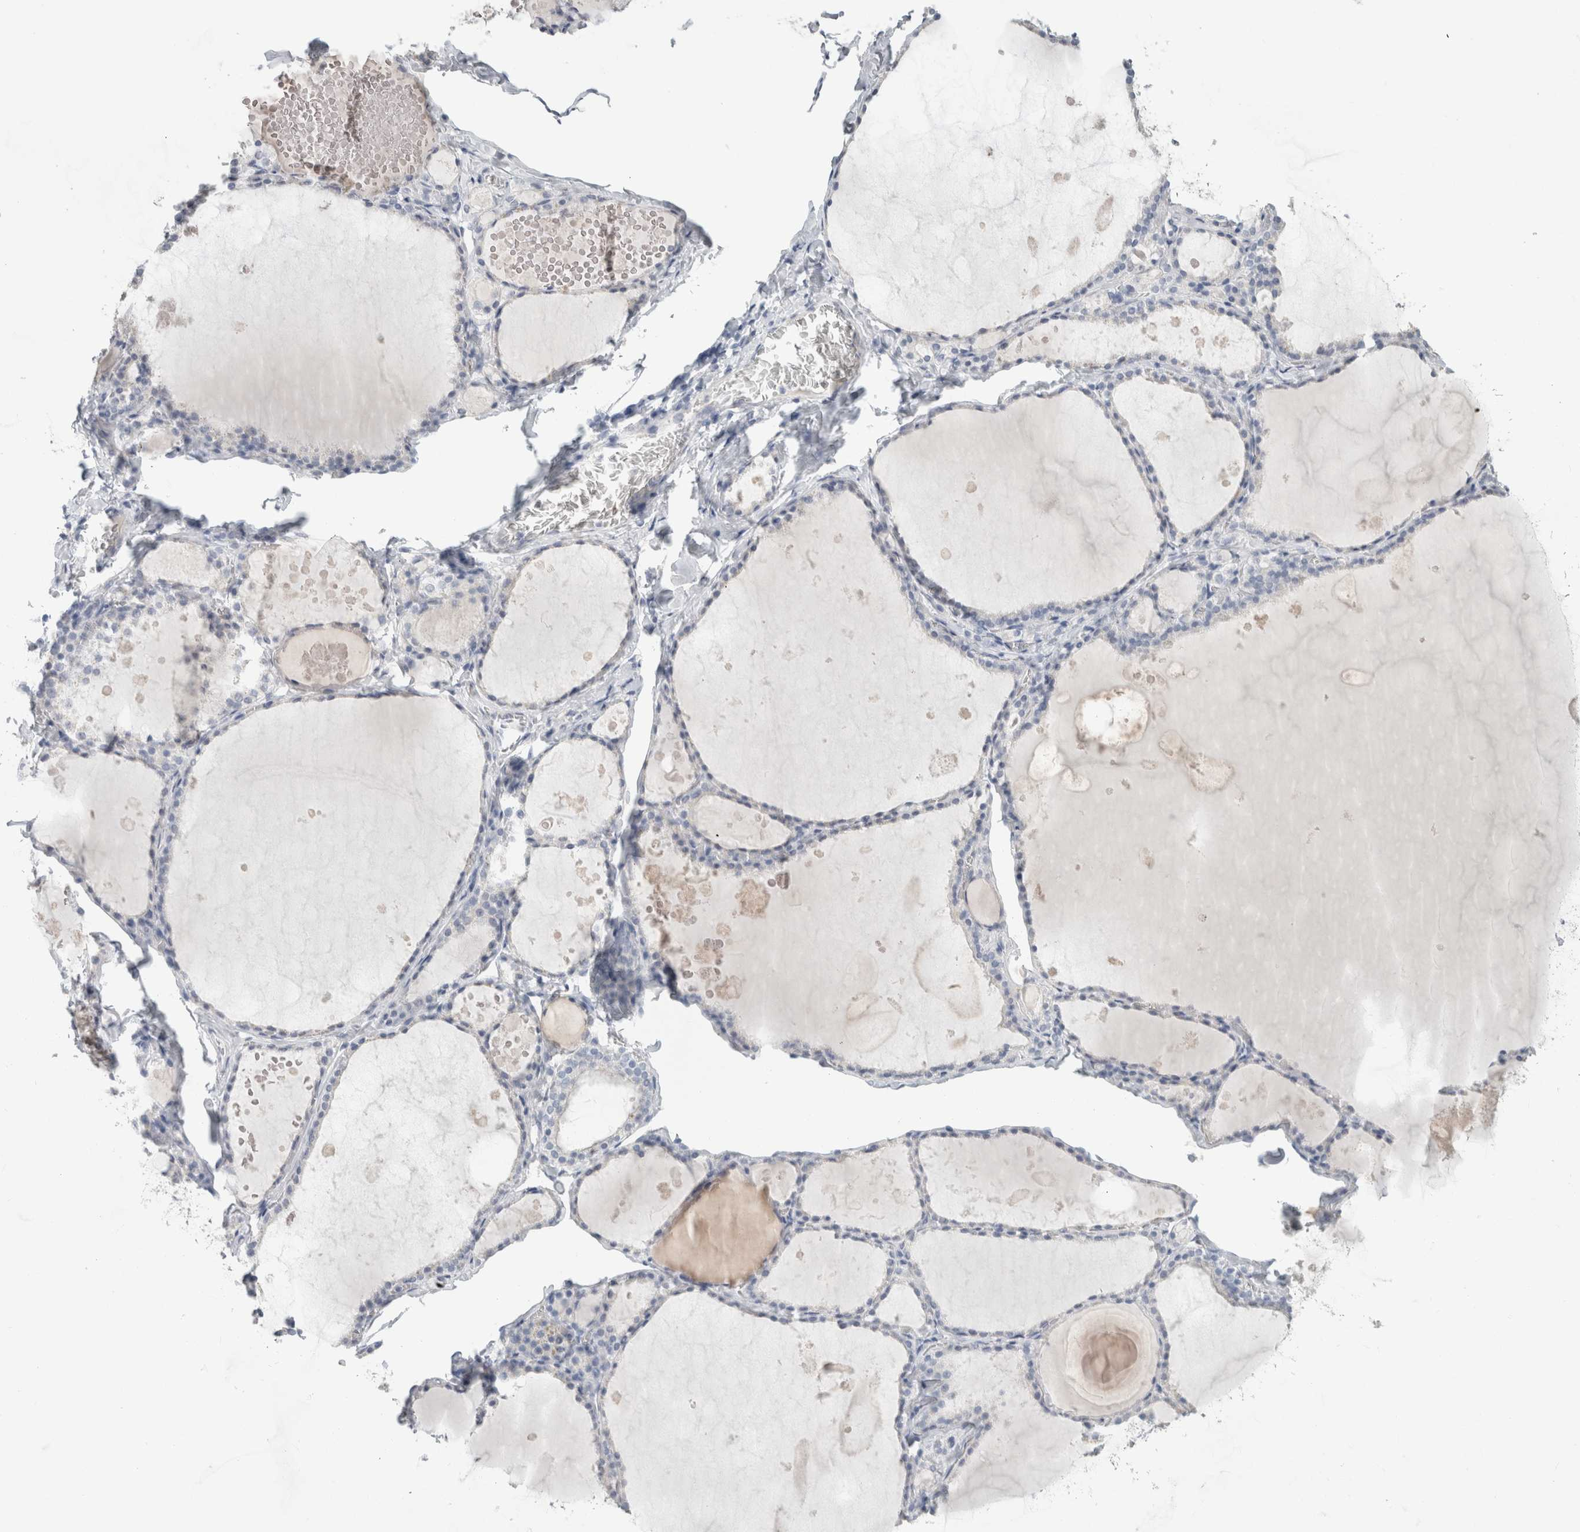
{"staining": {"intensity": "negative", "quantity": "none", "location": "none"}, "tissue": "thyroid gland", "cell_type": "Glandular cells", "image_type": "normal", "snomed": [{"axis": "morphology", "description": "Normal tissue, NOS"}, {"axis": "topography", "description": "Thyroid gland"}], "caption": "Protein analysis of benign thyroid gland demonstrates no significant staining in glandular cells.", "gene": "SLC6A1", "patient": {"sex": "male", "age": 56}}